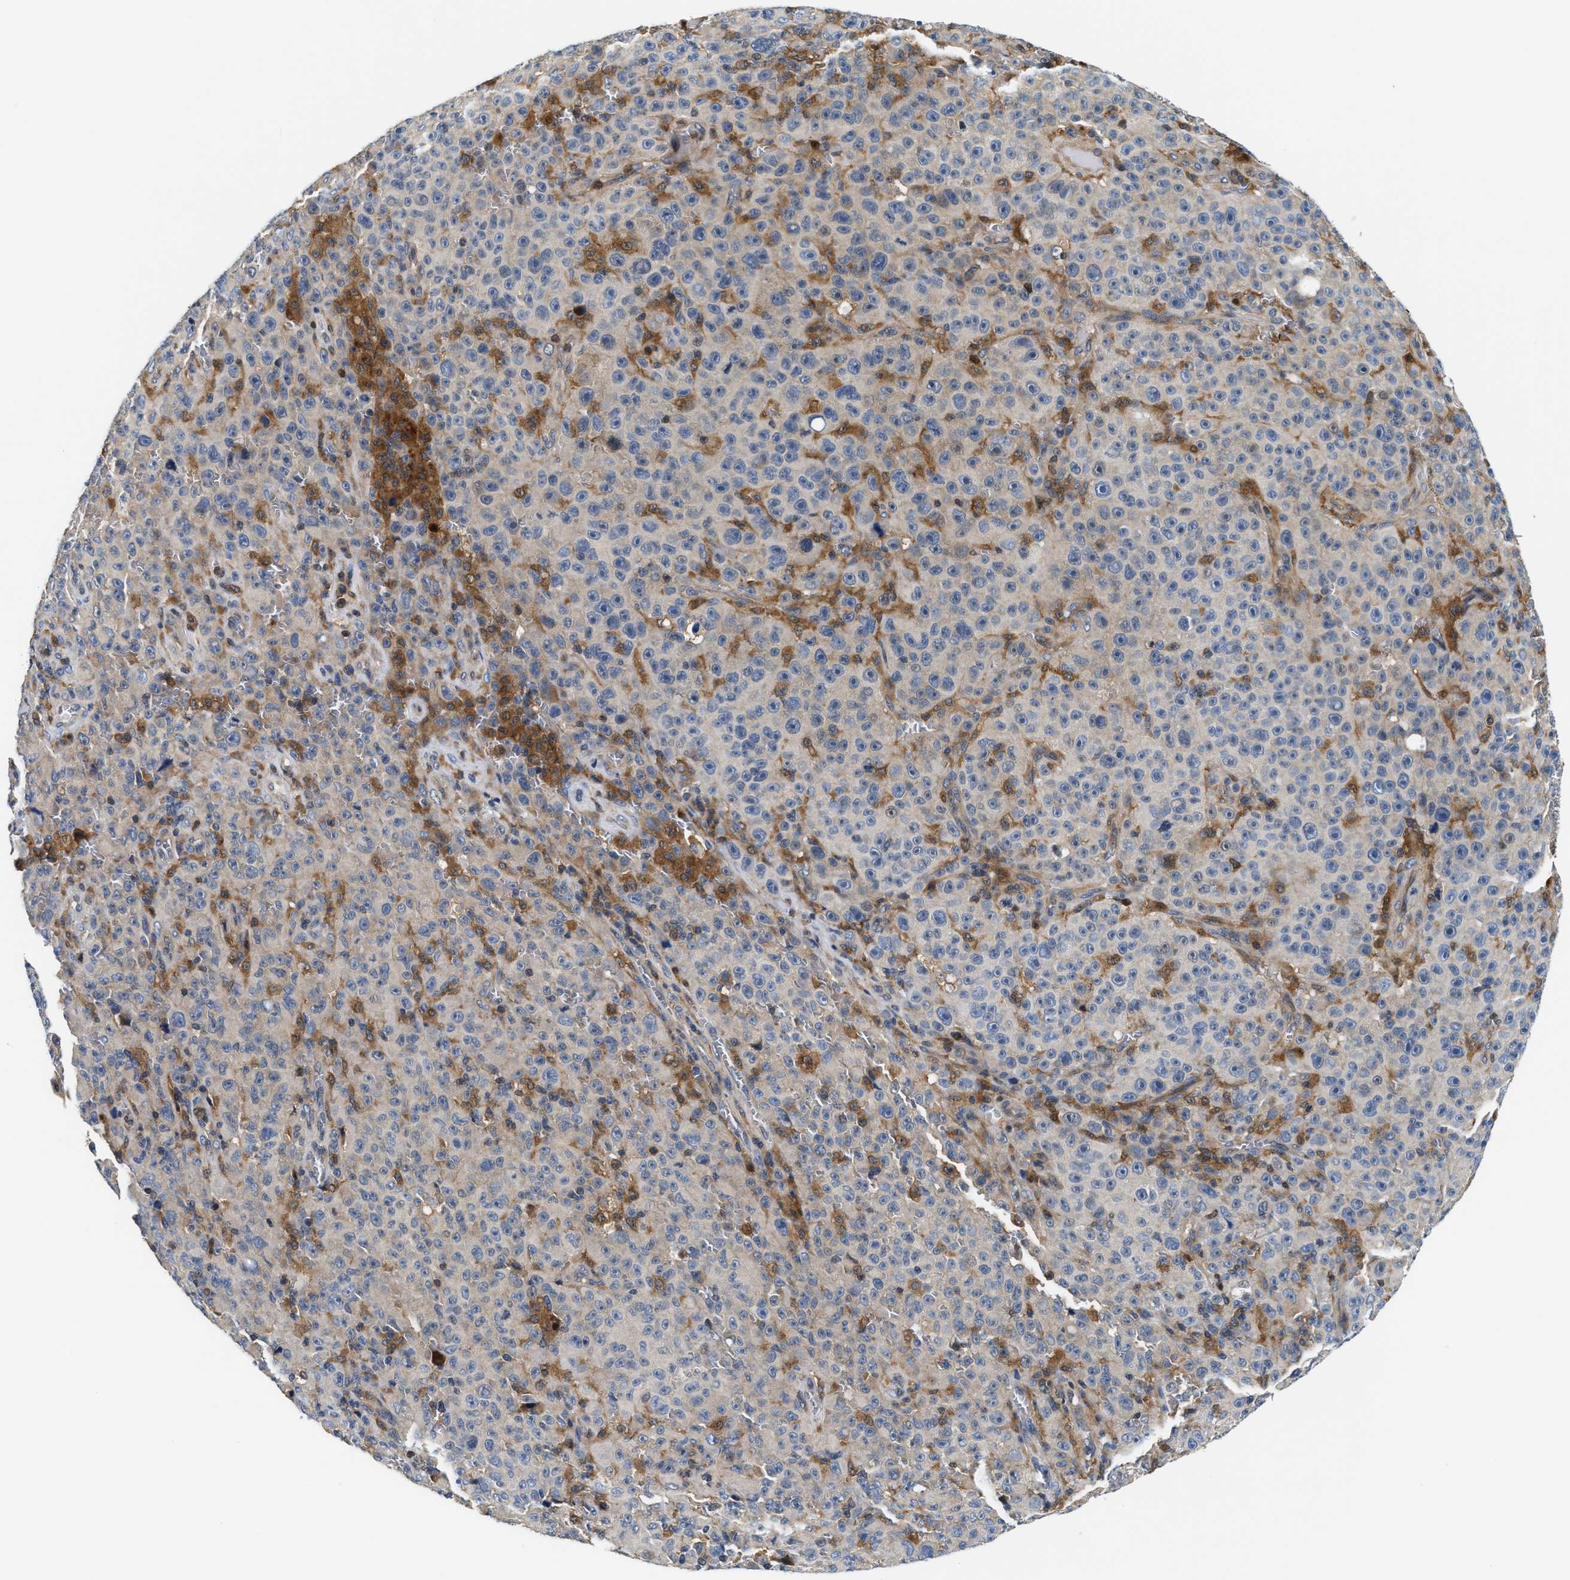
{"staining": {"intensity": "weak", "quantity": "<25%", "location": "cytoplasmic/membranous"}, "tissue": "melanoma", "cell_type": "Tumor cells", "image_type": "cancer", "snomed": [{"axis": "morphology", "description": "Malignant melanoma, NOS"}, {"axis": "topography", "description": "Skin"}], "caption": "This is an immunohistochemistry photomicrograph of melanoma. There is no staining in tumor cells.", "gene": "OSTF1", "patient": {"sex": "female", "age": 82}}